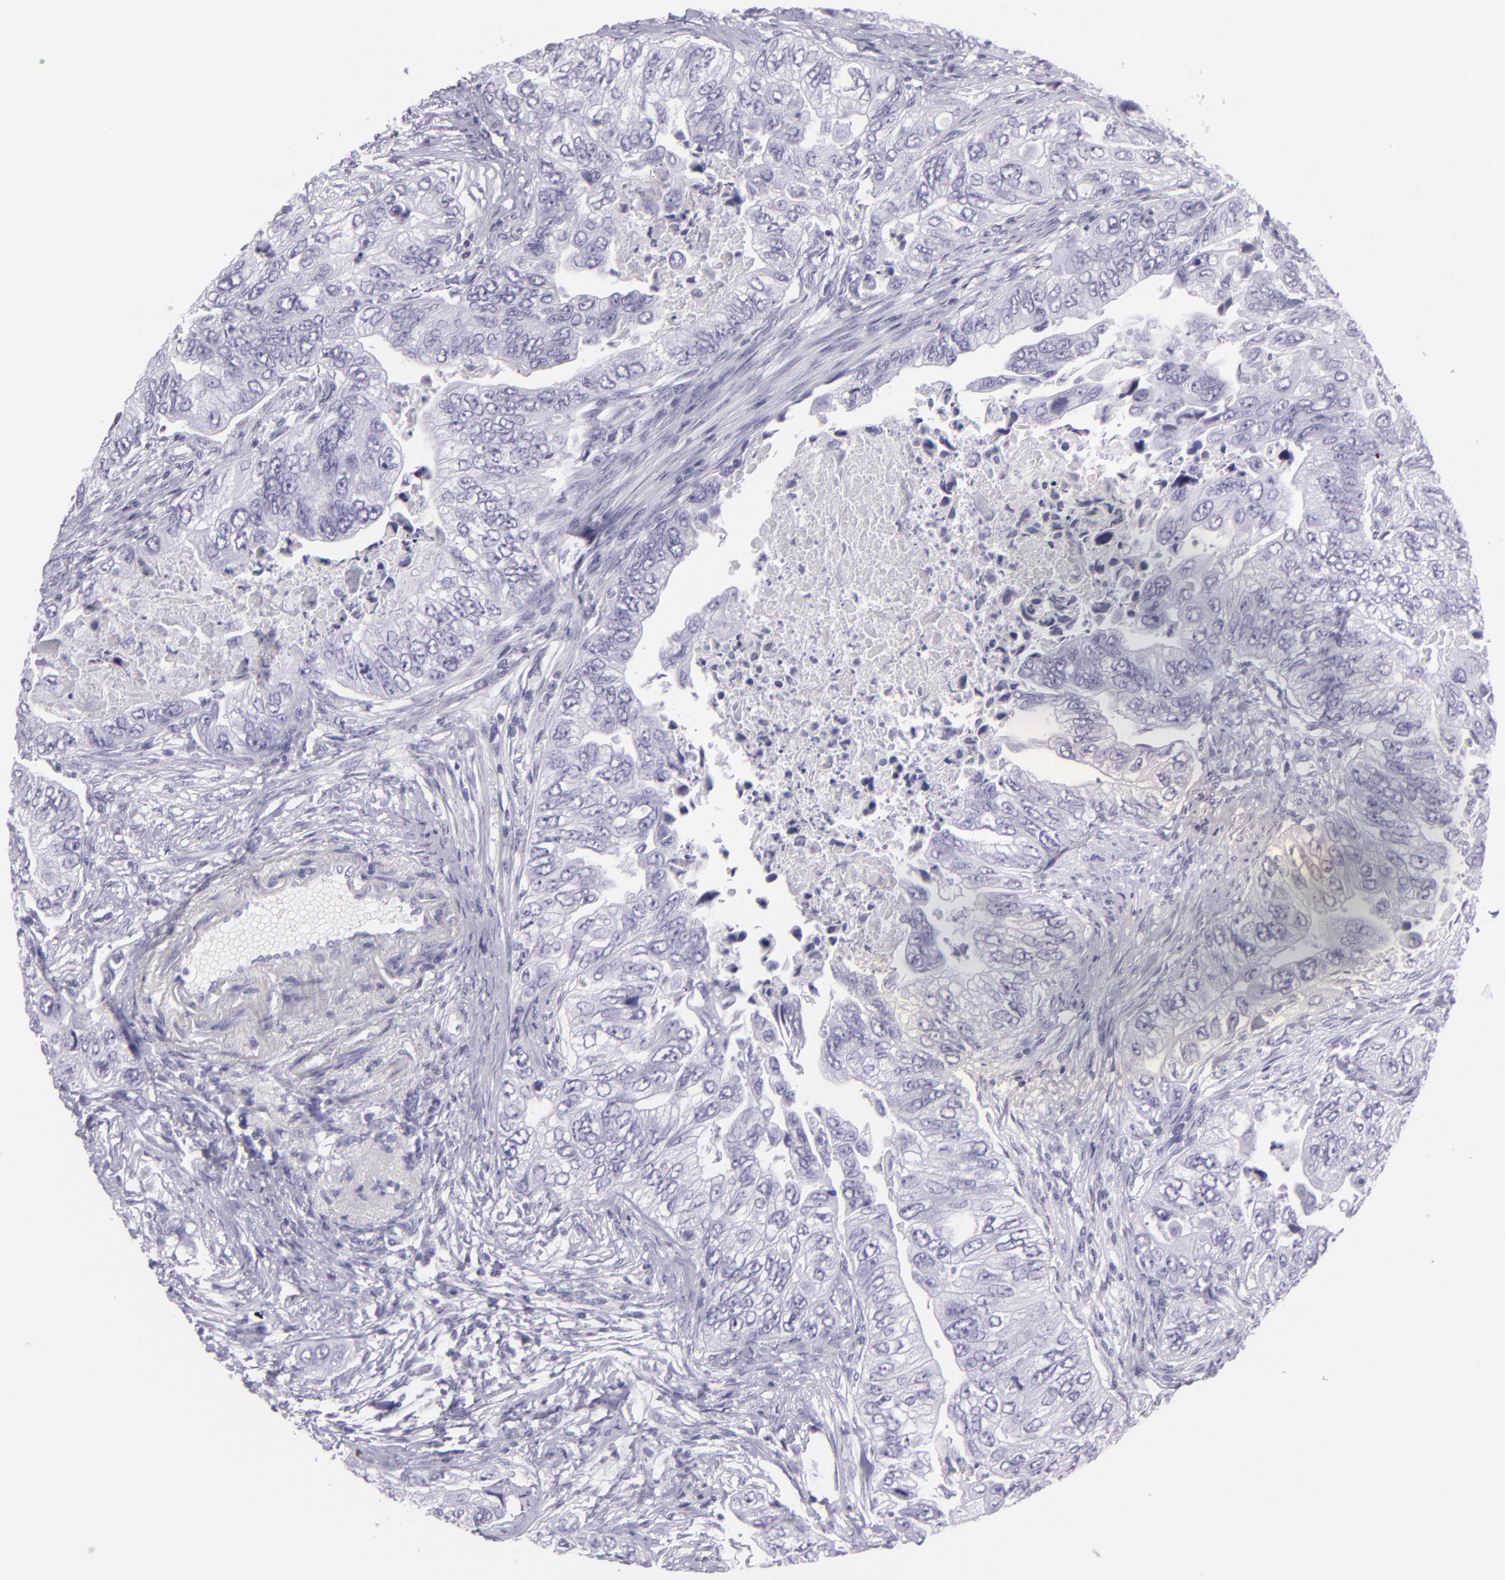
{"staining": {"intensity": "negative", "quantity": "none", "location": "none"}, "tissue": "colorectal cancer", "cell_type": "Tumor cells", "image_type": "cancer", "snomed": [{"axis": "morphology", "description": "Adenocarcinoma, NOS"}, {"axis": "topography", "description": "Colon"}], "caption": "The IHC histopathology image has no significant staining in tumor cells of colorectal cancer tissue.", "gene": "MUC6", "patient": {"sex": "female", "age": 11}}